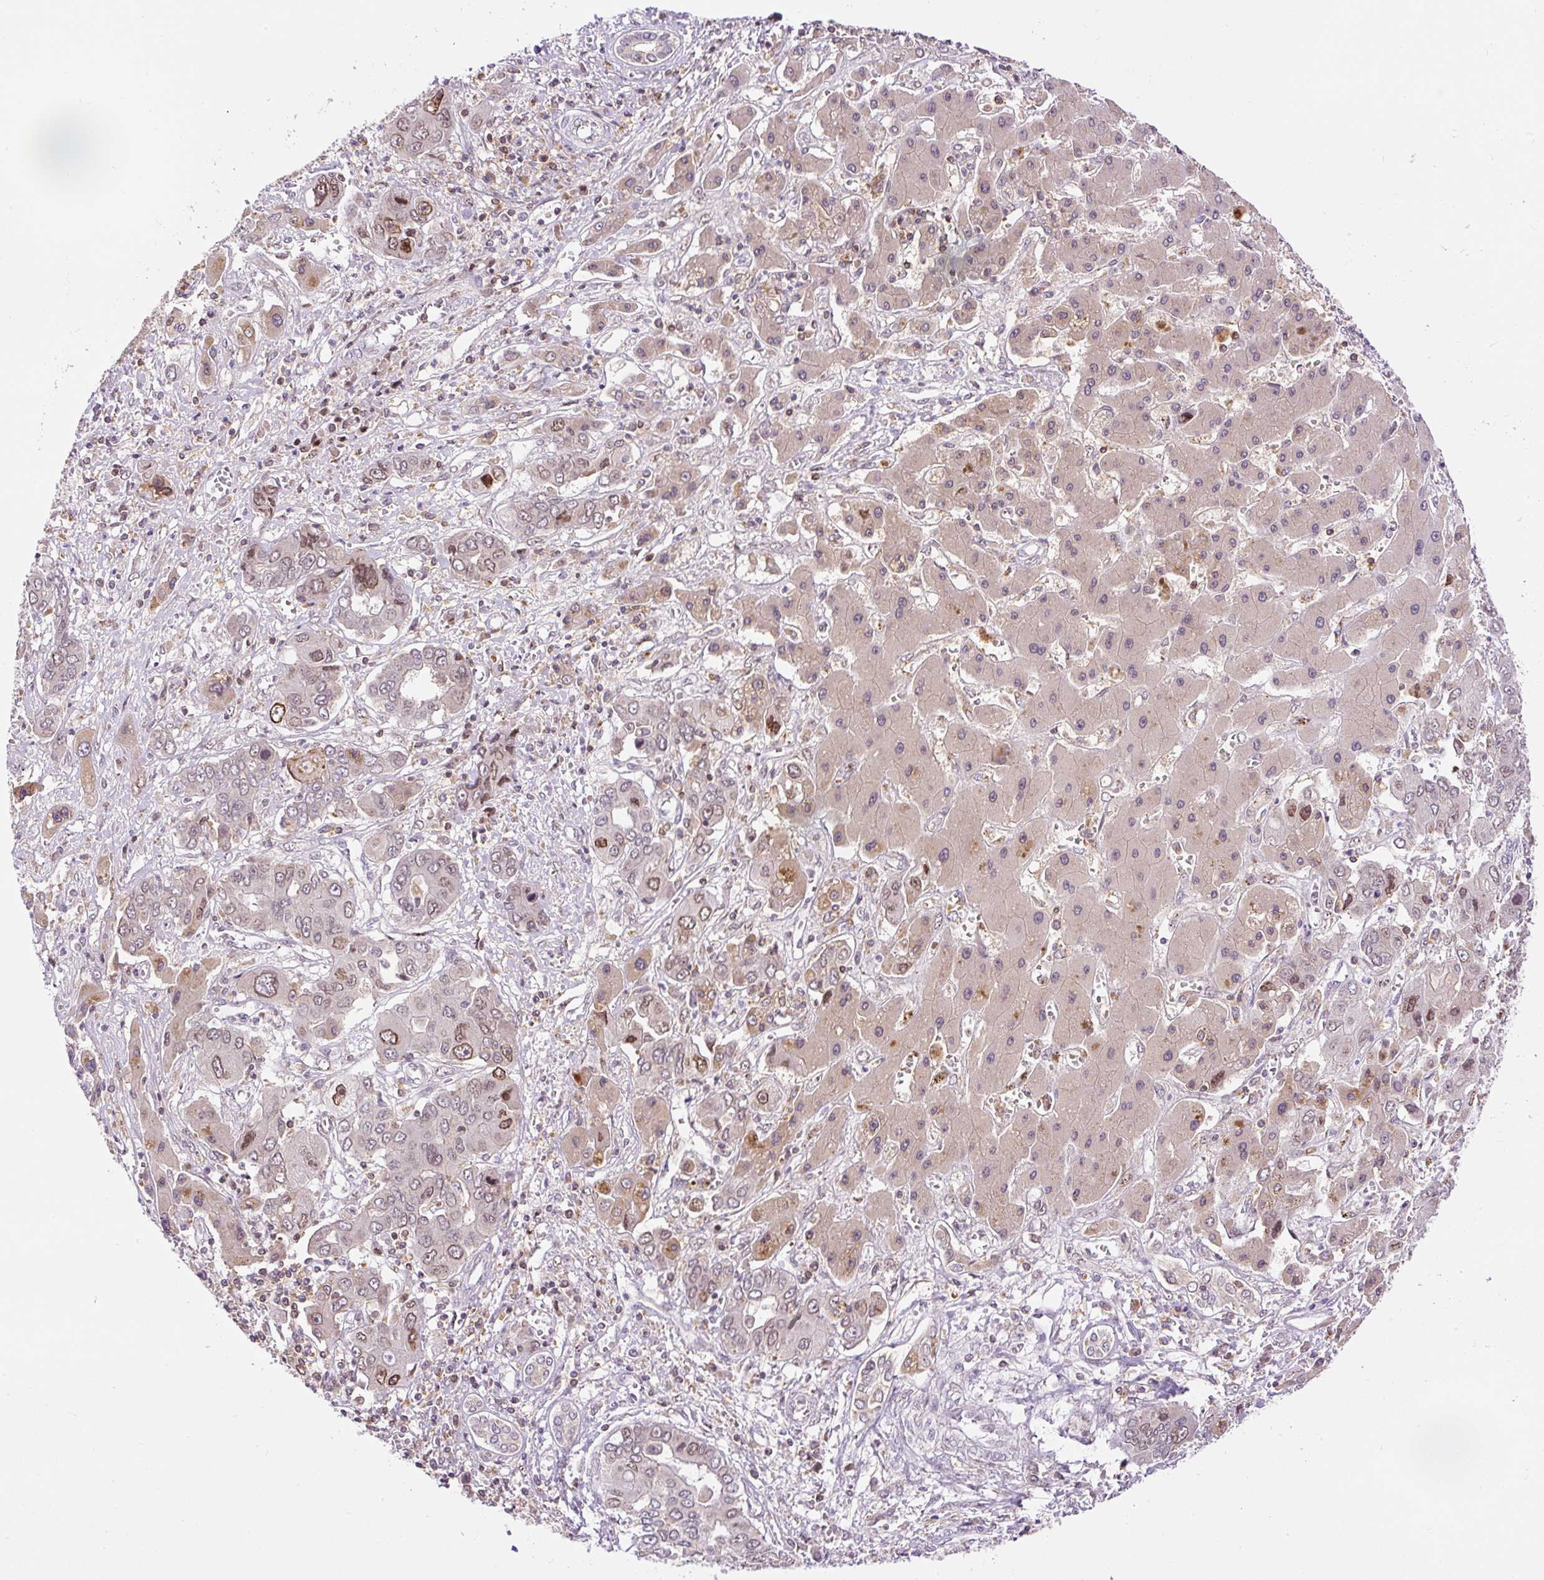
{"staining": {"intensity": "moderate", "quantity": "<25%", "location": "cytoplasmic/membranous,nuclear"}, "tissue": "liver cancer", "cell_type": "Tumor cells", "image_type": "cancer", "snomed": [{"axis": "morphology", "description": "Cholangiocarcinoma"}, {"axis": "topography", "description": "Liver"}], "caption": "Liver cancer (cholangiocarcinoma) stained with immunohistochemistry (IHC) shows moderate cytoplasmic/membranous and nuclear staining in about <25% of tumor cells.", "gene": "CARD11", "patient": {"sex": "male", "age": 67}}